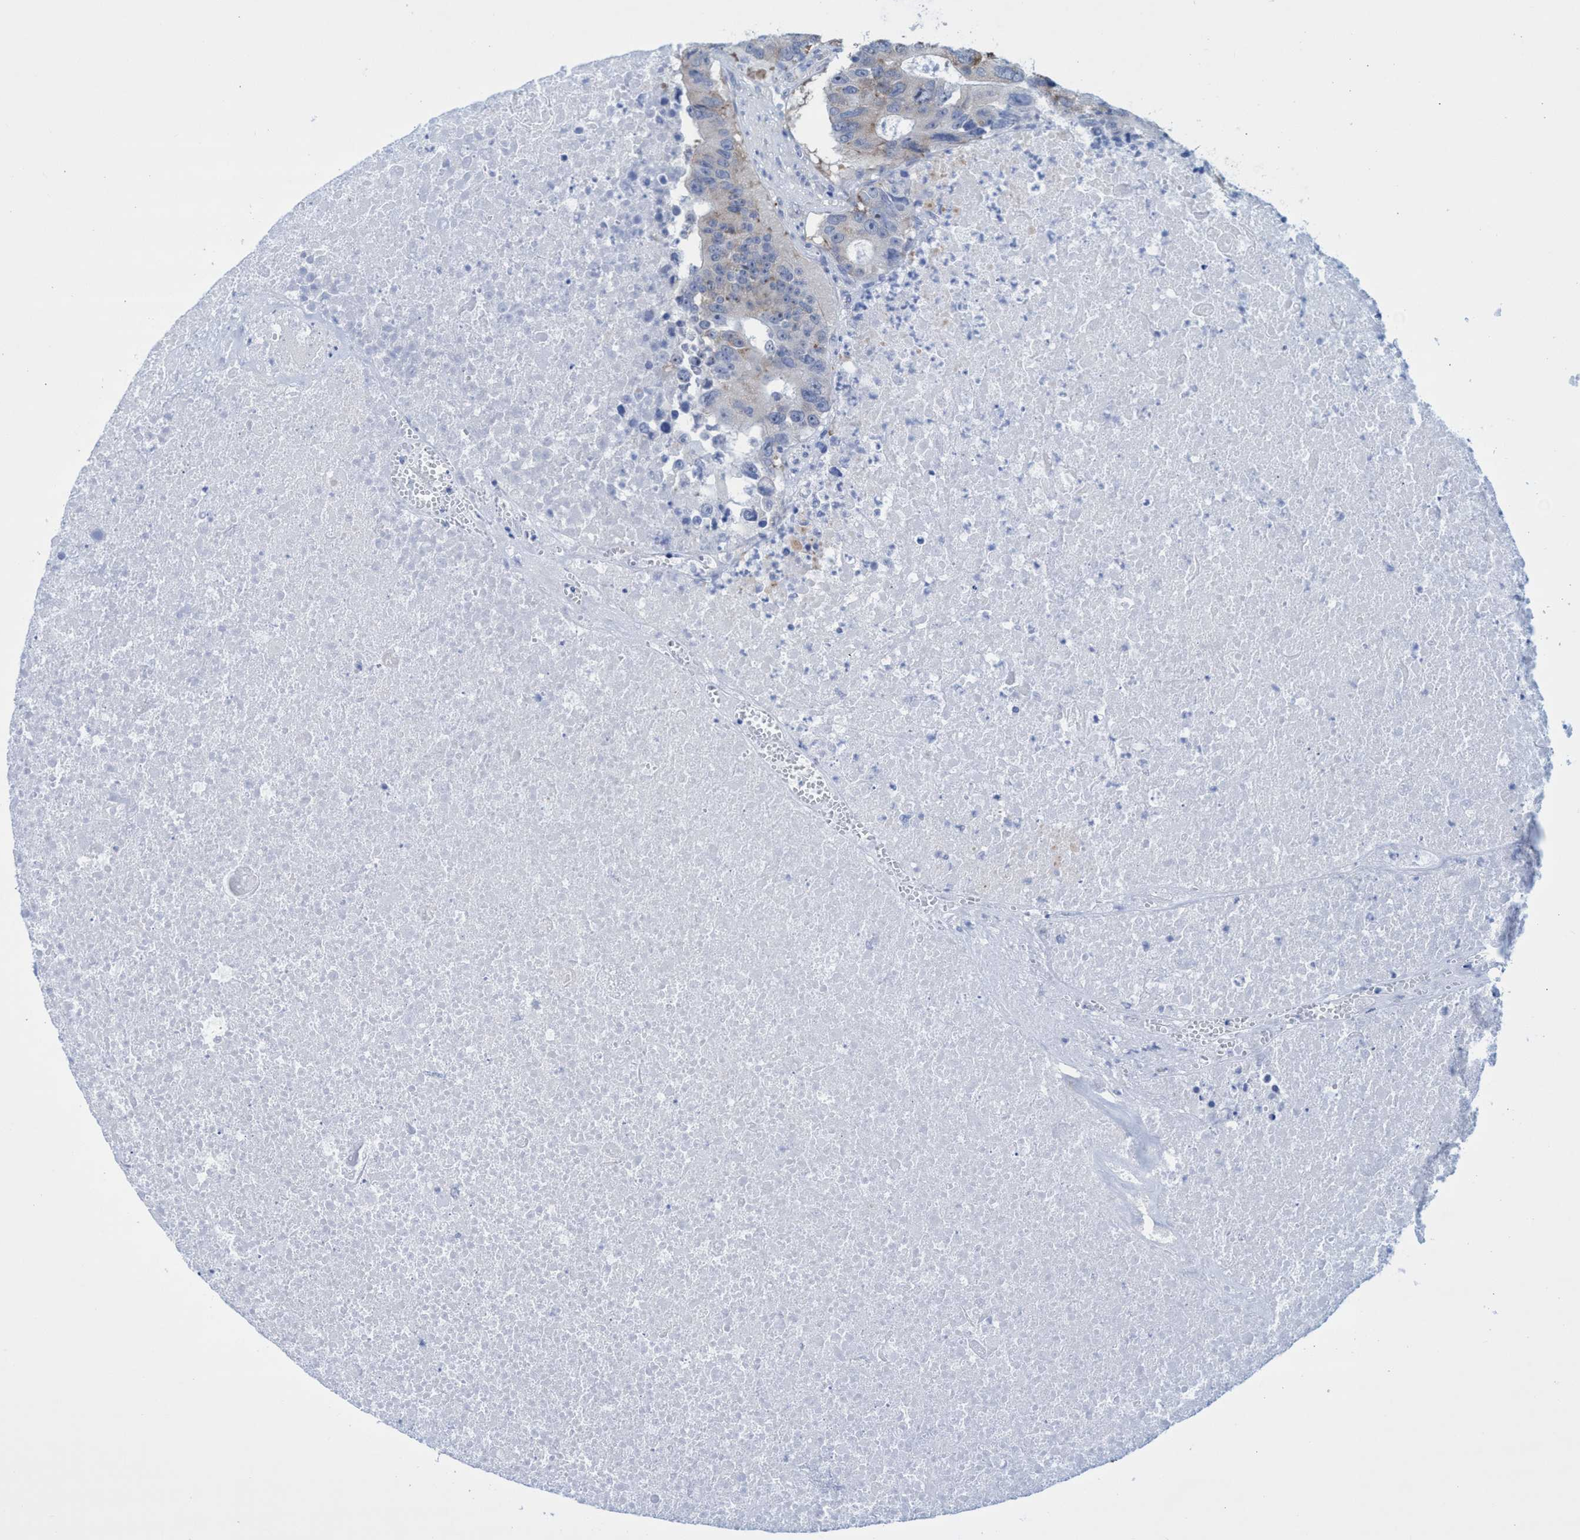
{"staining": {"intensity": "weak", "quantity": "<25%", "location": "cytoplasmic/membranous"}, "tissue": "colorectal cancer", "cell_type": "Tumor cells", "image_type": "cancer", "snomed": [{"axis": "morphology", "description": "Adenocarcinoma, NOS"}, {"axis": "topography", "description": "Colon"}], "caption": "A micrograph of adenocarcinoma (colorectal) stained for a protein exhibits no brown staining in tumor cells. (DAB (3,3'-diaminobenzidine) immunohistochemistry visualized using brightfield microscopy, high magnification).", "gene": "R3HCC1", "patient": {"sex": "male", "age": 87}}